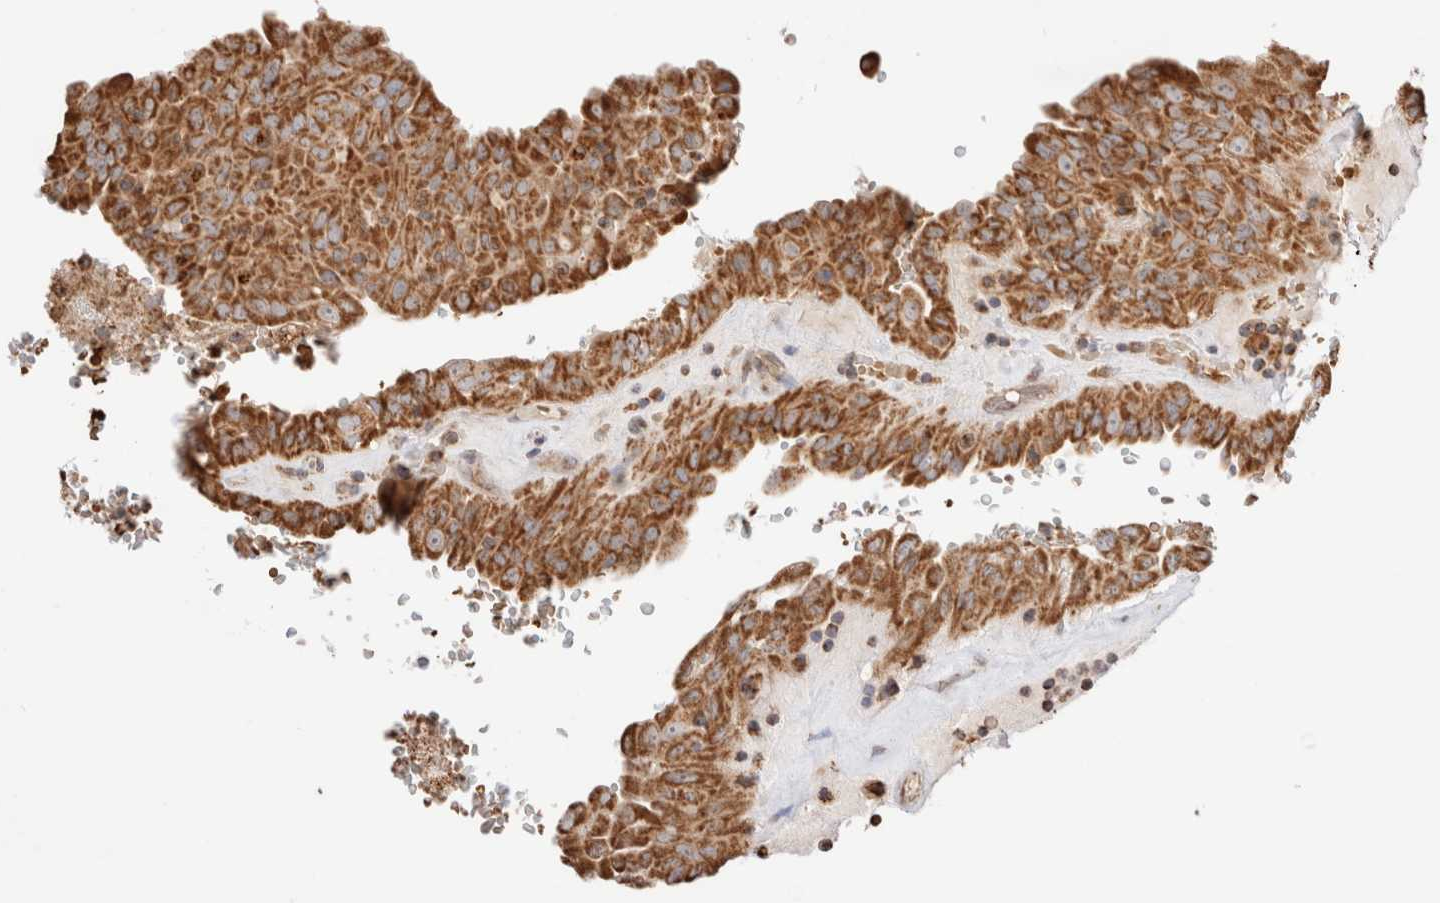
{"staining": {"intensity": "moderate", "quantity": ">75%", "location": "cytoplasmic/membranous"}, "tissue": "thyroid cancer", "cell_type": "Tumor cells", "image_type": "cancer", "snomed": [{"axis": "morphology", "description": "Papillary adenocarcinoma, NOS"}, {"axis": "topography", "description": "Thyroid gland"}], "caption": "A photomicrograph of thyroid cancer stained for a protein exhibits moderate cytoplasmic/membranous brown staining in tumor cells.", "gene": "TMPPE", "patient": {"sex": "male", "age": 77}}